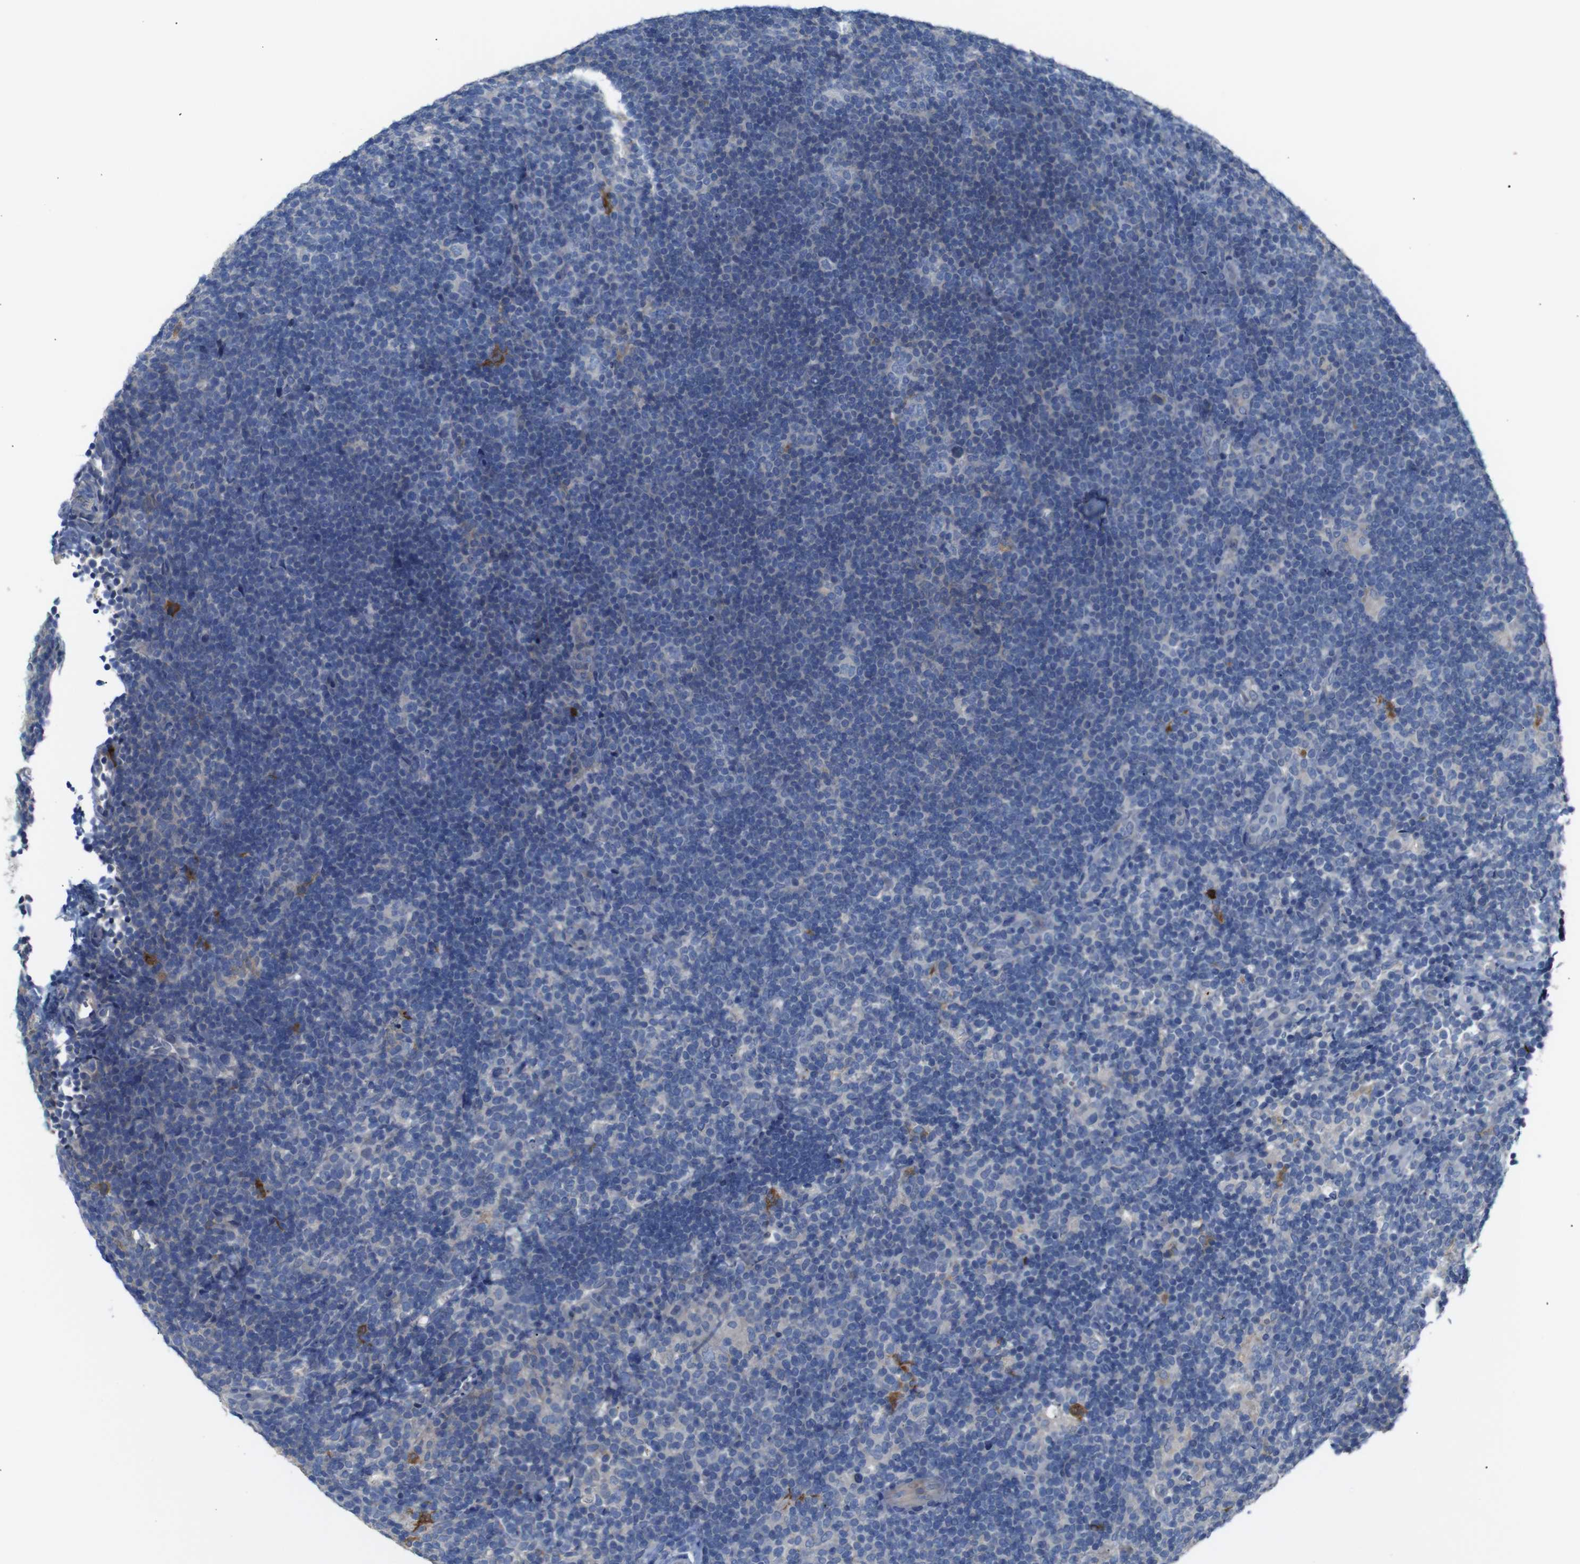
{"staining": {"intensity": "negative", "quantity": "none", "location": "none"}, "tissue": "lymphoma", "cell_type": "Tumor cells", "image_type": "cancer", "snomed": [{"axis": "morphology", "description": "Hodgkin's disease, NOS"}, {"axis": "topography", "description": "Lymph node"}], "caption": "High power microscopy micrograph of an IHC micrograph of Hodgkin's disease, revealing no significant positivity in tumor cells.", "gene": "ALOX15", "patient": {"sex": "female", "age": 57}}